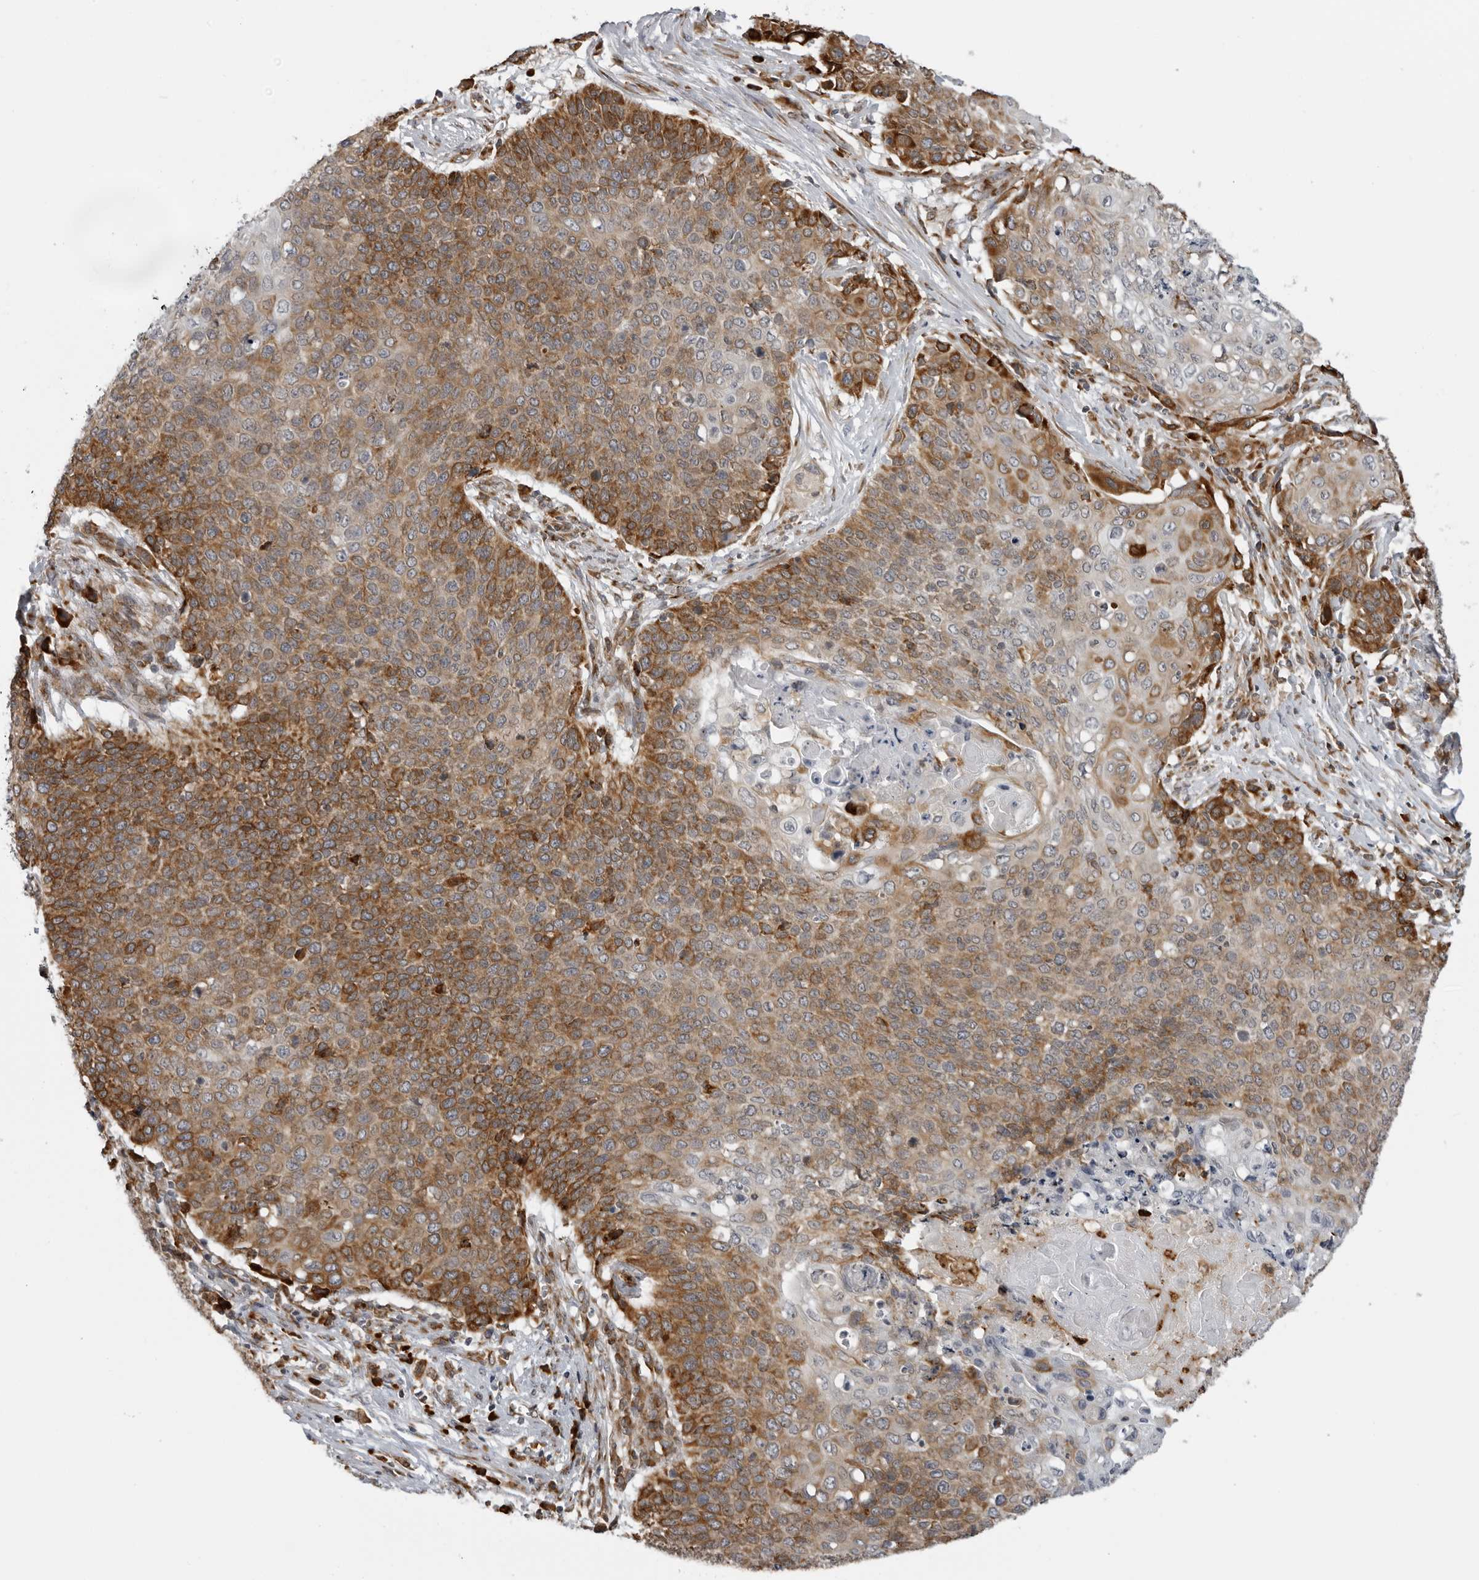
{"staining": {"intensity": "strong", "quantity": "25%-75%", "location": "cytoplasmic/membranous"}, "tissue": "cervical cancer", "cell_type": "Tumor cells", "image_type": "cancer", "snomed": [{"axis": "morphology", "description": "Squamous cell carcinoma, NOS"}, {"axis": "topography", "description": "Cervix"}], "caption": "This photomicrograph exhibits immunohistochemistry staining of cervical cancer (squamous cell carcinoma), with high strong cytoplasmic/membranous staining in approximately 25%-75% of tumor cells.", "gene": "ALPK2", "patient": {"sex": "female", "age": 39}}